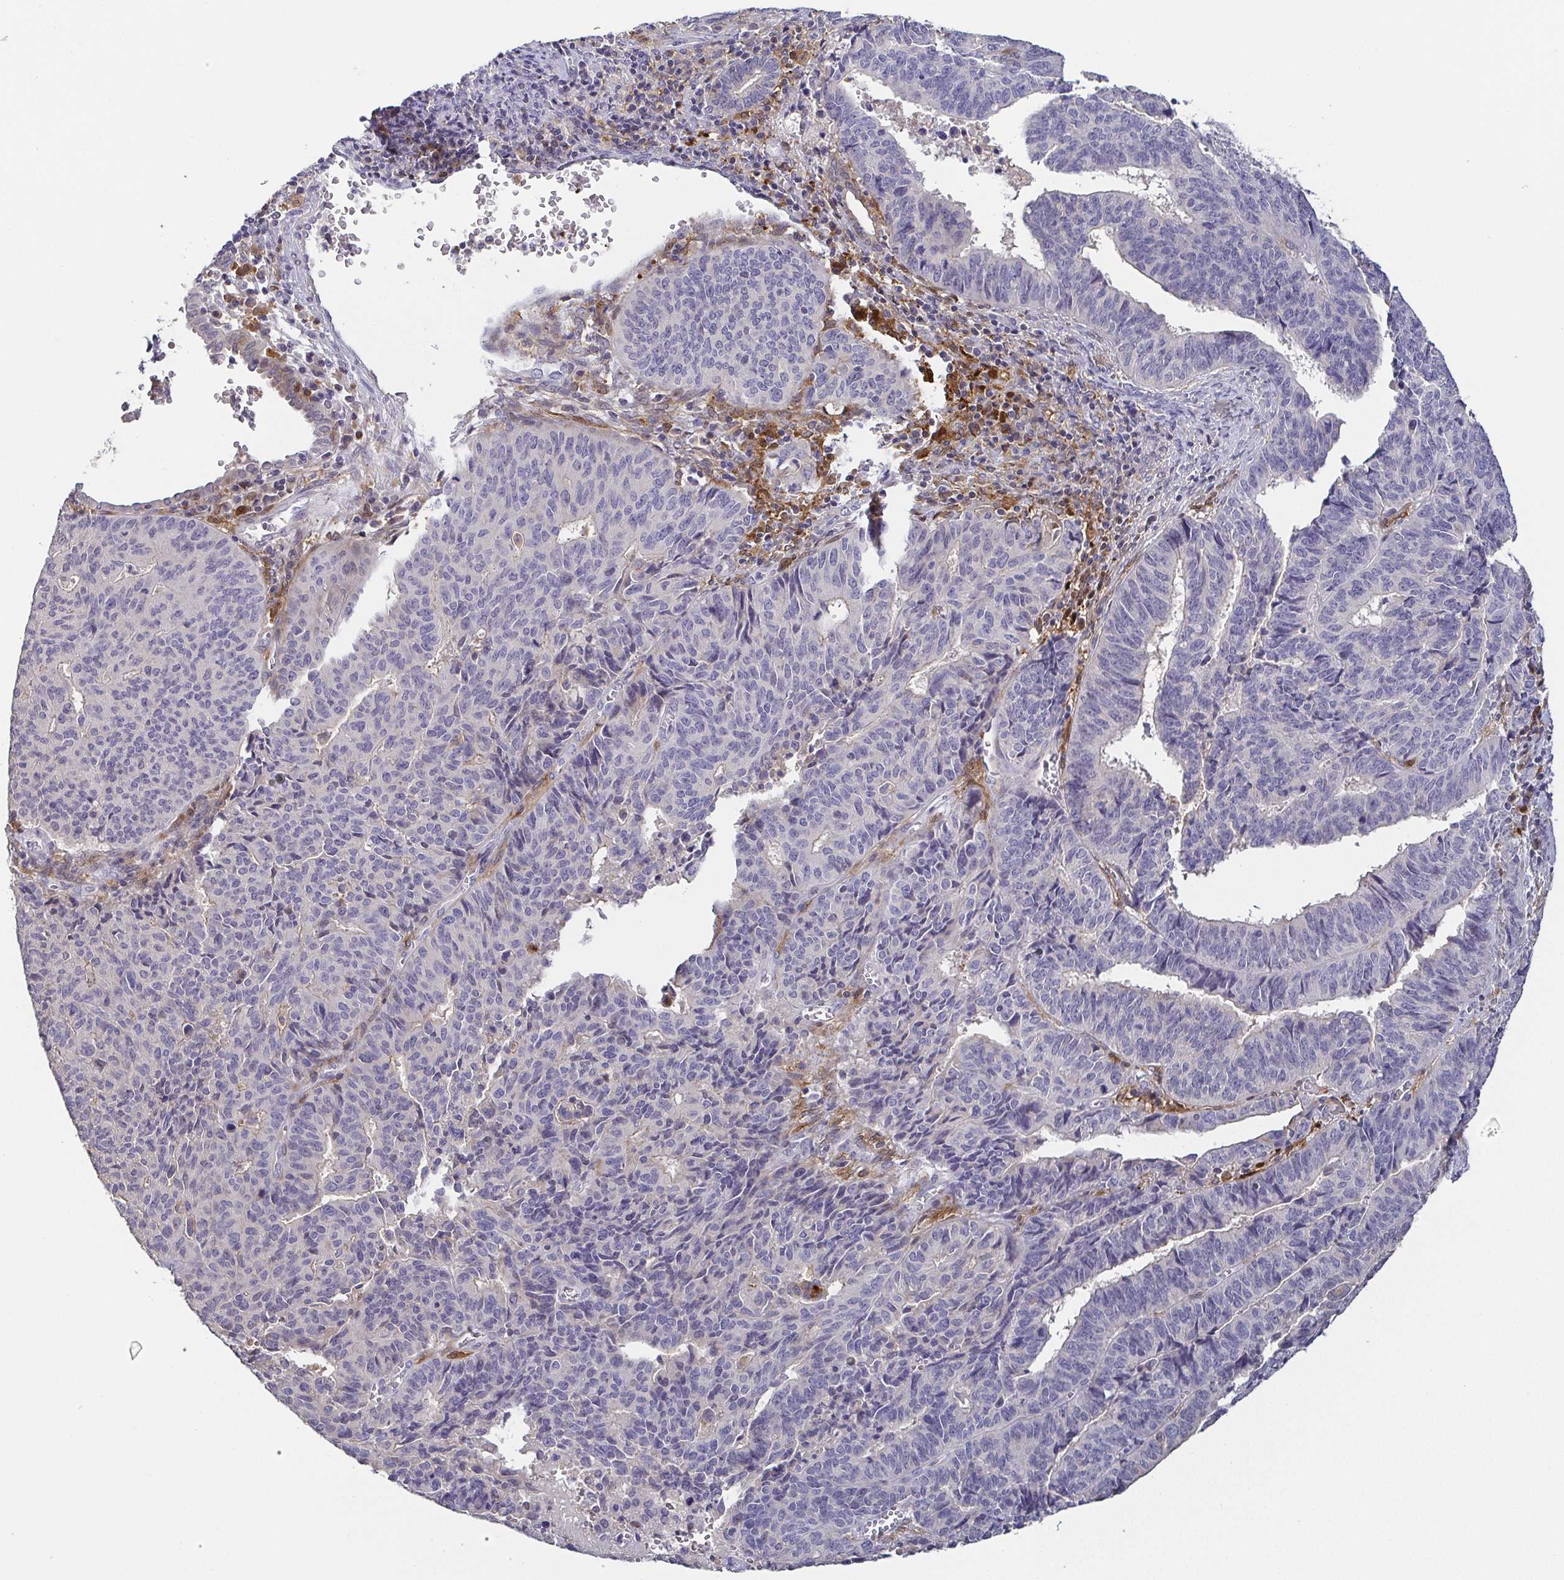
{"staining": {"intensity": "negative", "quantity": "none", "location": "none"}, "tissue": "endometrial cancer", "cell_type": "Tumor cells", "image_type": "cancer", "snomed": [{"axis": "morphology", "description": "Adenocarcinoma, NOS"}, {"axis": "topography", "description": "Endometrium"}], "caption": "An image of human endometrial cancer is negative for staining in tumor cells.", "gene": "RNASE7", "patient": {"sex": "female", "age": 65}}